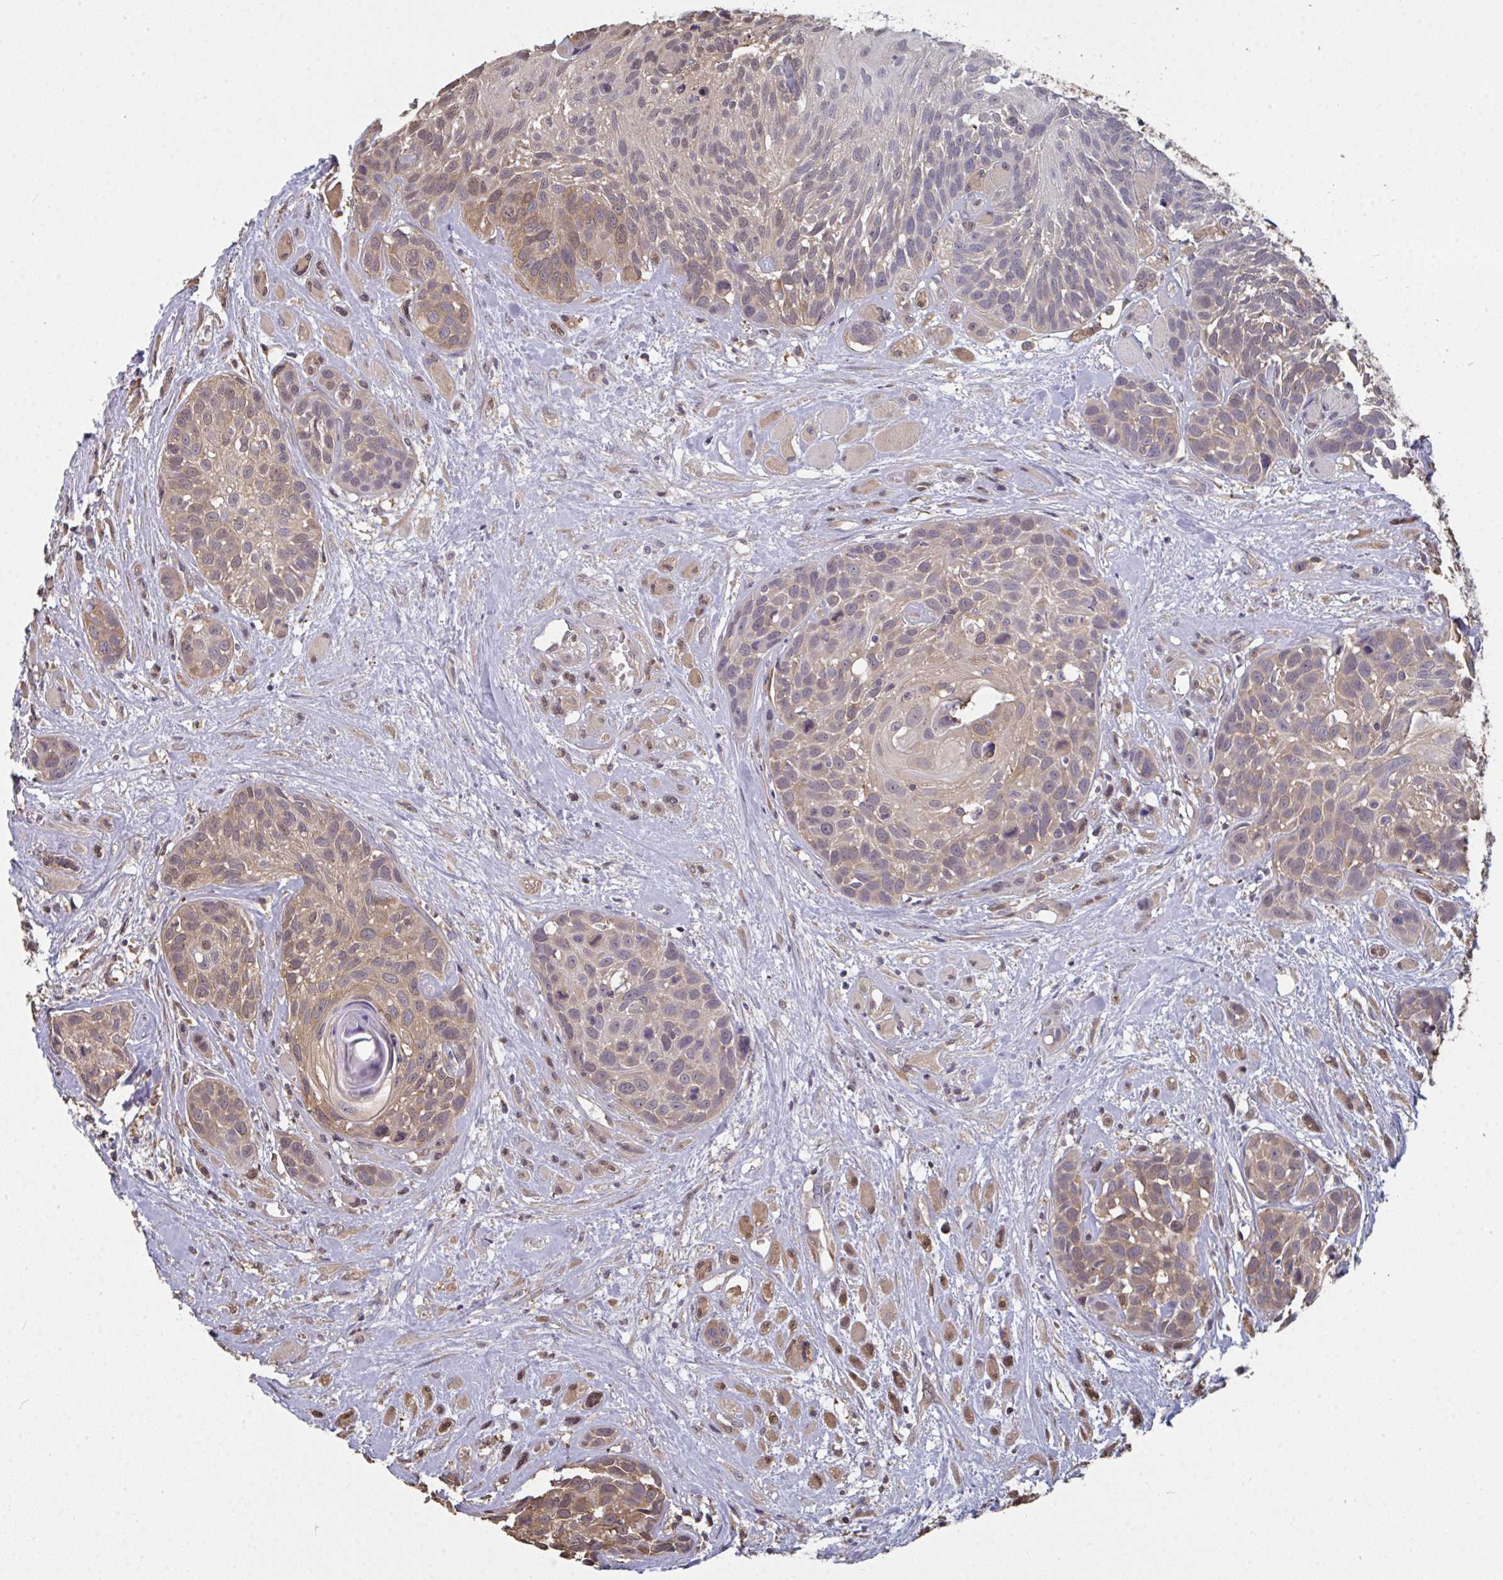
{"staining": {"intensity": "moderate", "quantity": "25%-75%", "location": "cytoplasmic/membranous,nuclear"}, "tissue": "head and neck cancer", "cell_type": "Tumor cells", "image_type": "cancer", "snomed": [{"axis": "morphology", "description": "Squamous cell carcinoma, NOS"}, {"axis": "topography", "description": "Head-Neck"}], "caption": "DAB immunohistochemical staining of head and neck cancer (squamous cell carcinoma) reveals moderate cytoplasmic/membranous and nuclear protein staining in about 25%-75% of tumor cells.", "gene": "TTC9C", "patient": {"sex": "female", "age": 50}}